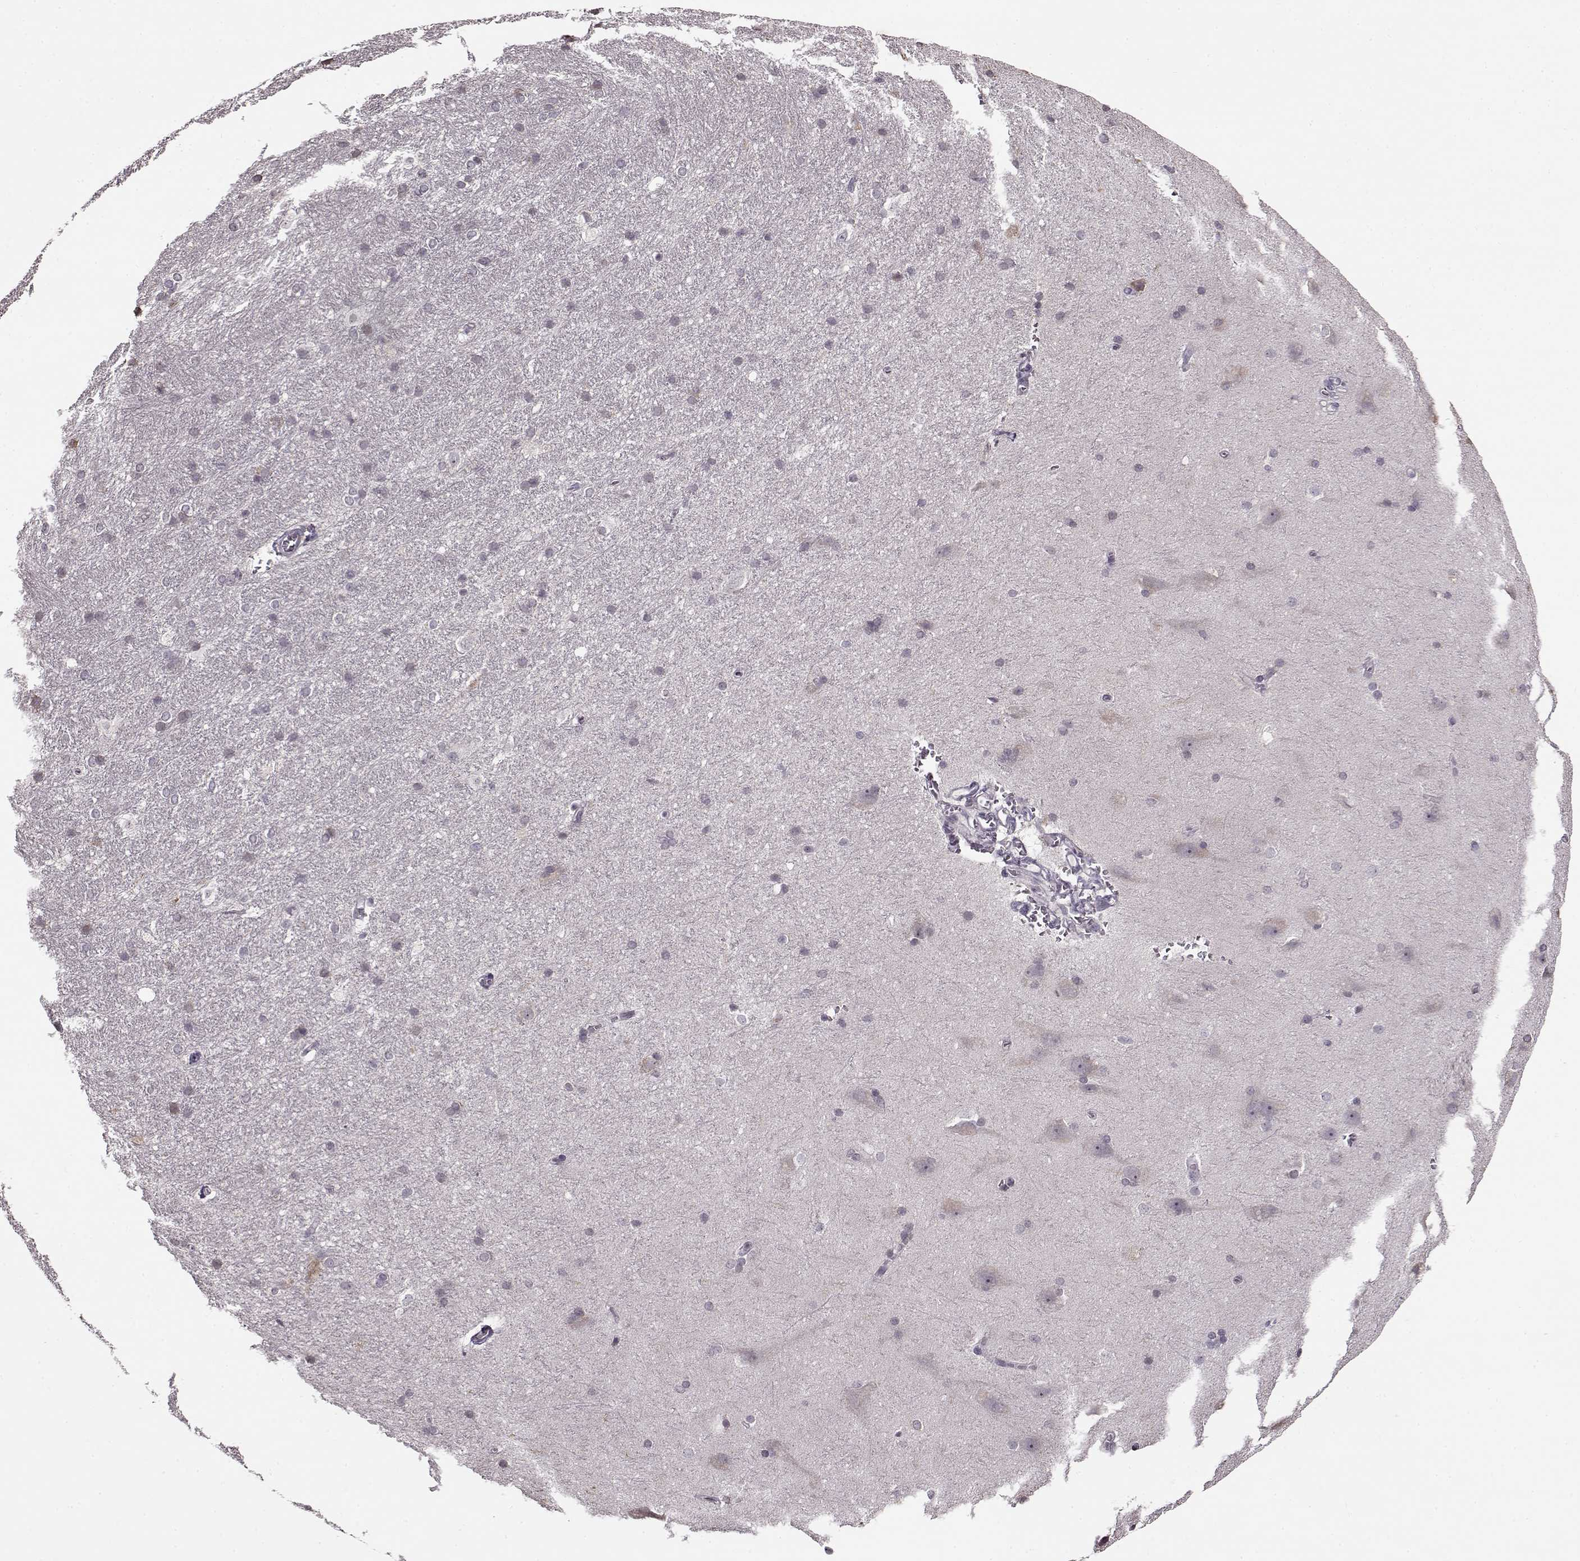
{"staining": {"intensity": "negative", "quantity": "none", "location": "none"}, "tissue": "hippocampus", "cell_type": "Glial cells", "image_type": "normal", "snomed": [{"axis": "morphology", "description": "Normal tissue, NOS"}, {"axis": "topography", "description": "Cerebral cortex"}, {"axis": "topography", "description": "Hippocampus"}], "caption": "The IHC image has no significant expression in glial cells of hippocampus.", "gene": "FSHB", "patient": {"sex": "female", "age": 19}}